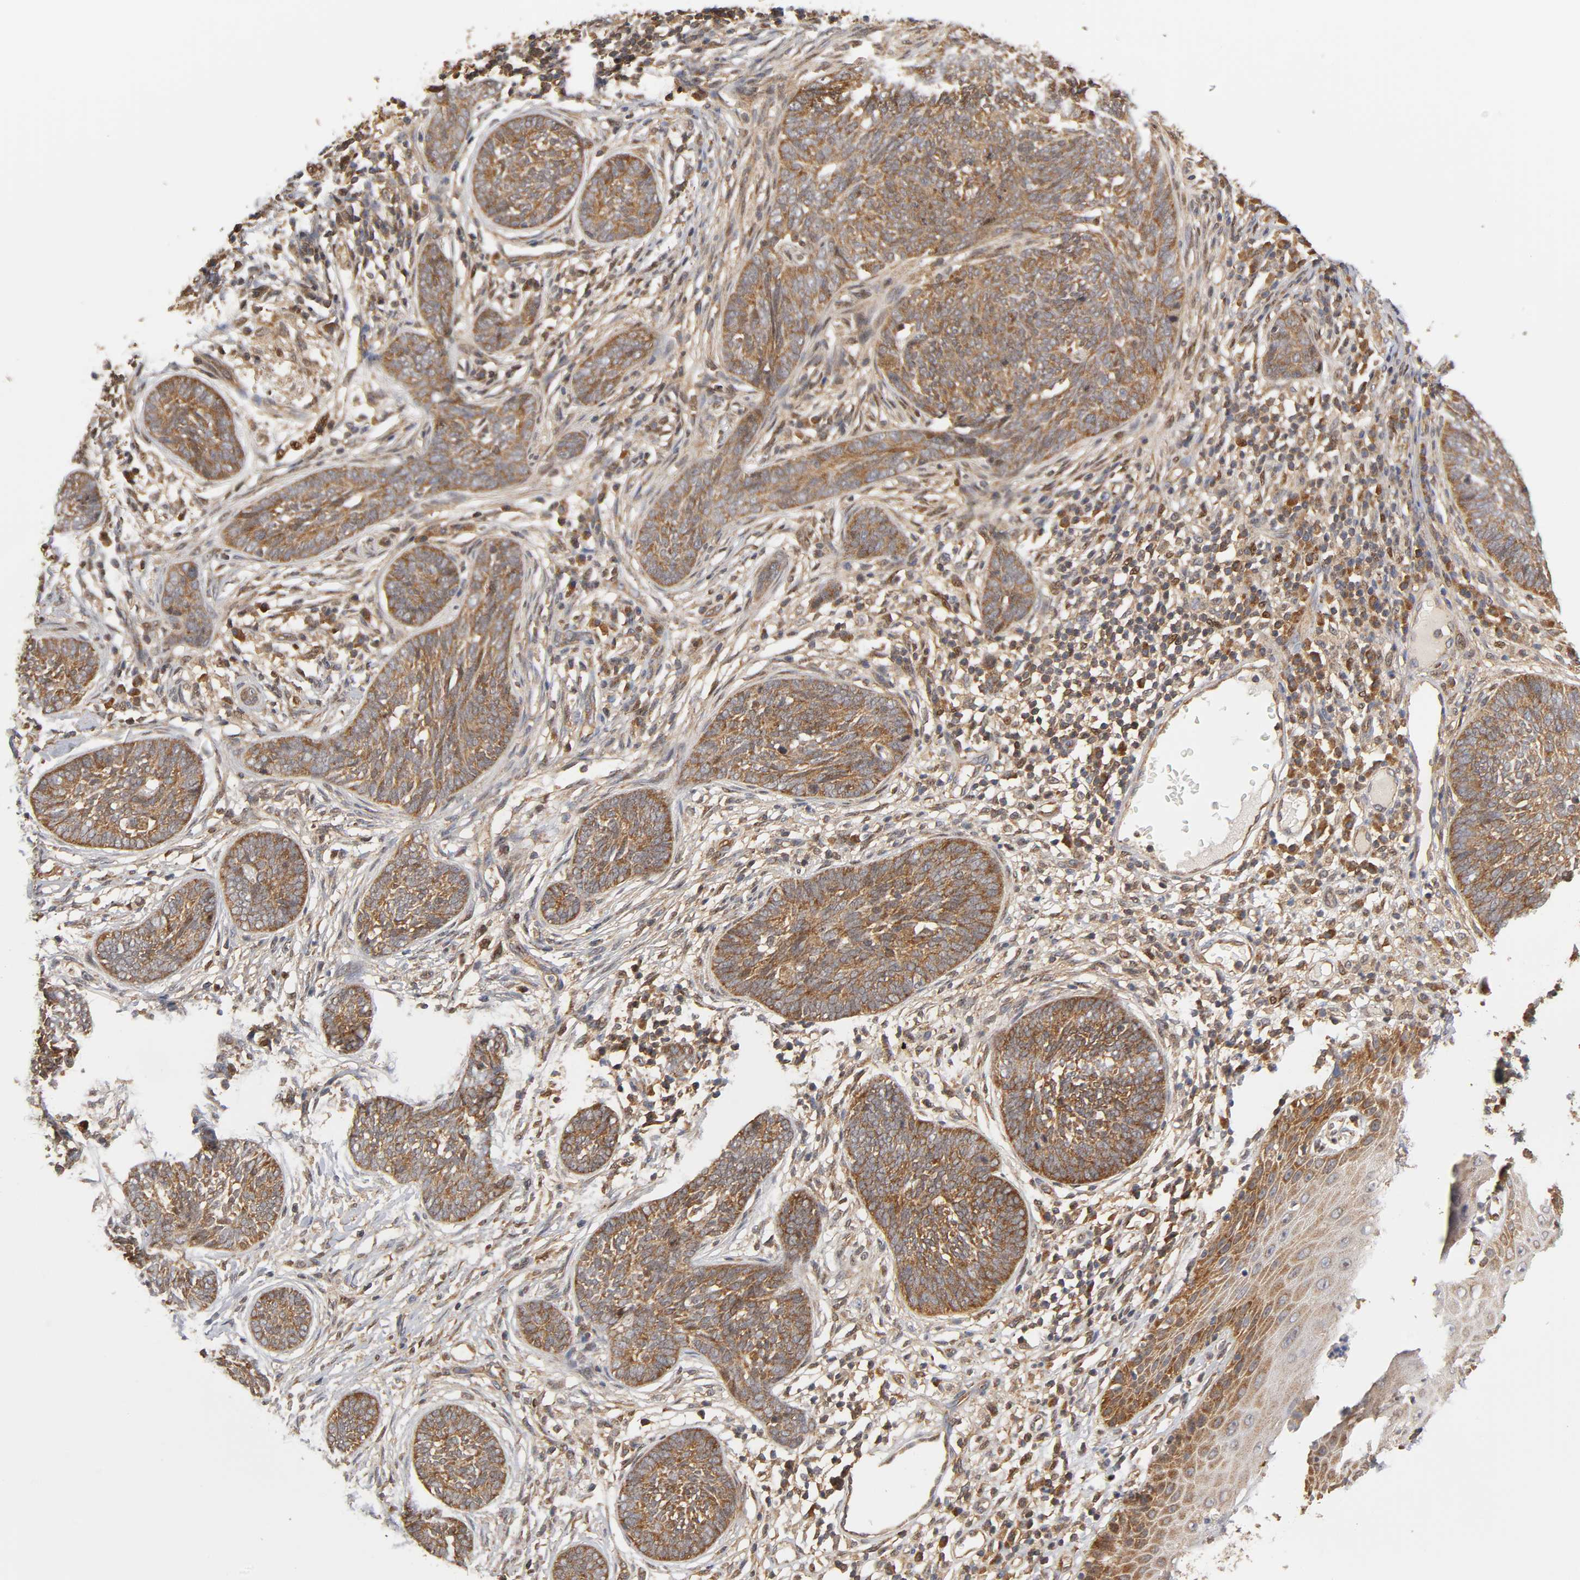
{"staining": {"intensity": "strong", "quantity": ">75%", "location": "cytoplasmic/membranous"}, "tissue": "skin cancer", "cell_type": "Tumor cells", "image_type": "cancer", "snomed": [{"axis": "morphology", "description": "Normal tissue, NOS"}, {"axis": "morphology", "description": "Basal cell carcinoma"}, {"axis": "topography", "description": "Skin"}], "caption": "A brown stain labels strong cytoplasmic/membranous staining of a protein in human skin basal cell carcinoma tumor cells.", "gene": "PAFAH1B1", "patient": {"sex": "male", "age": 87}}